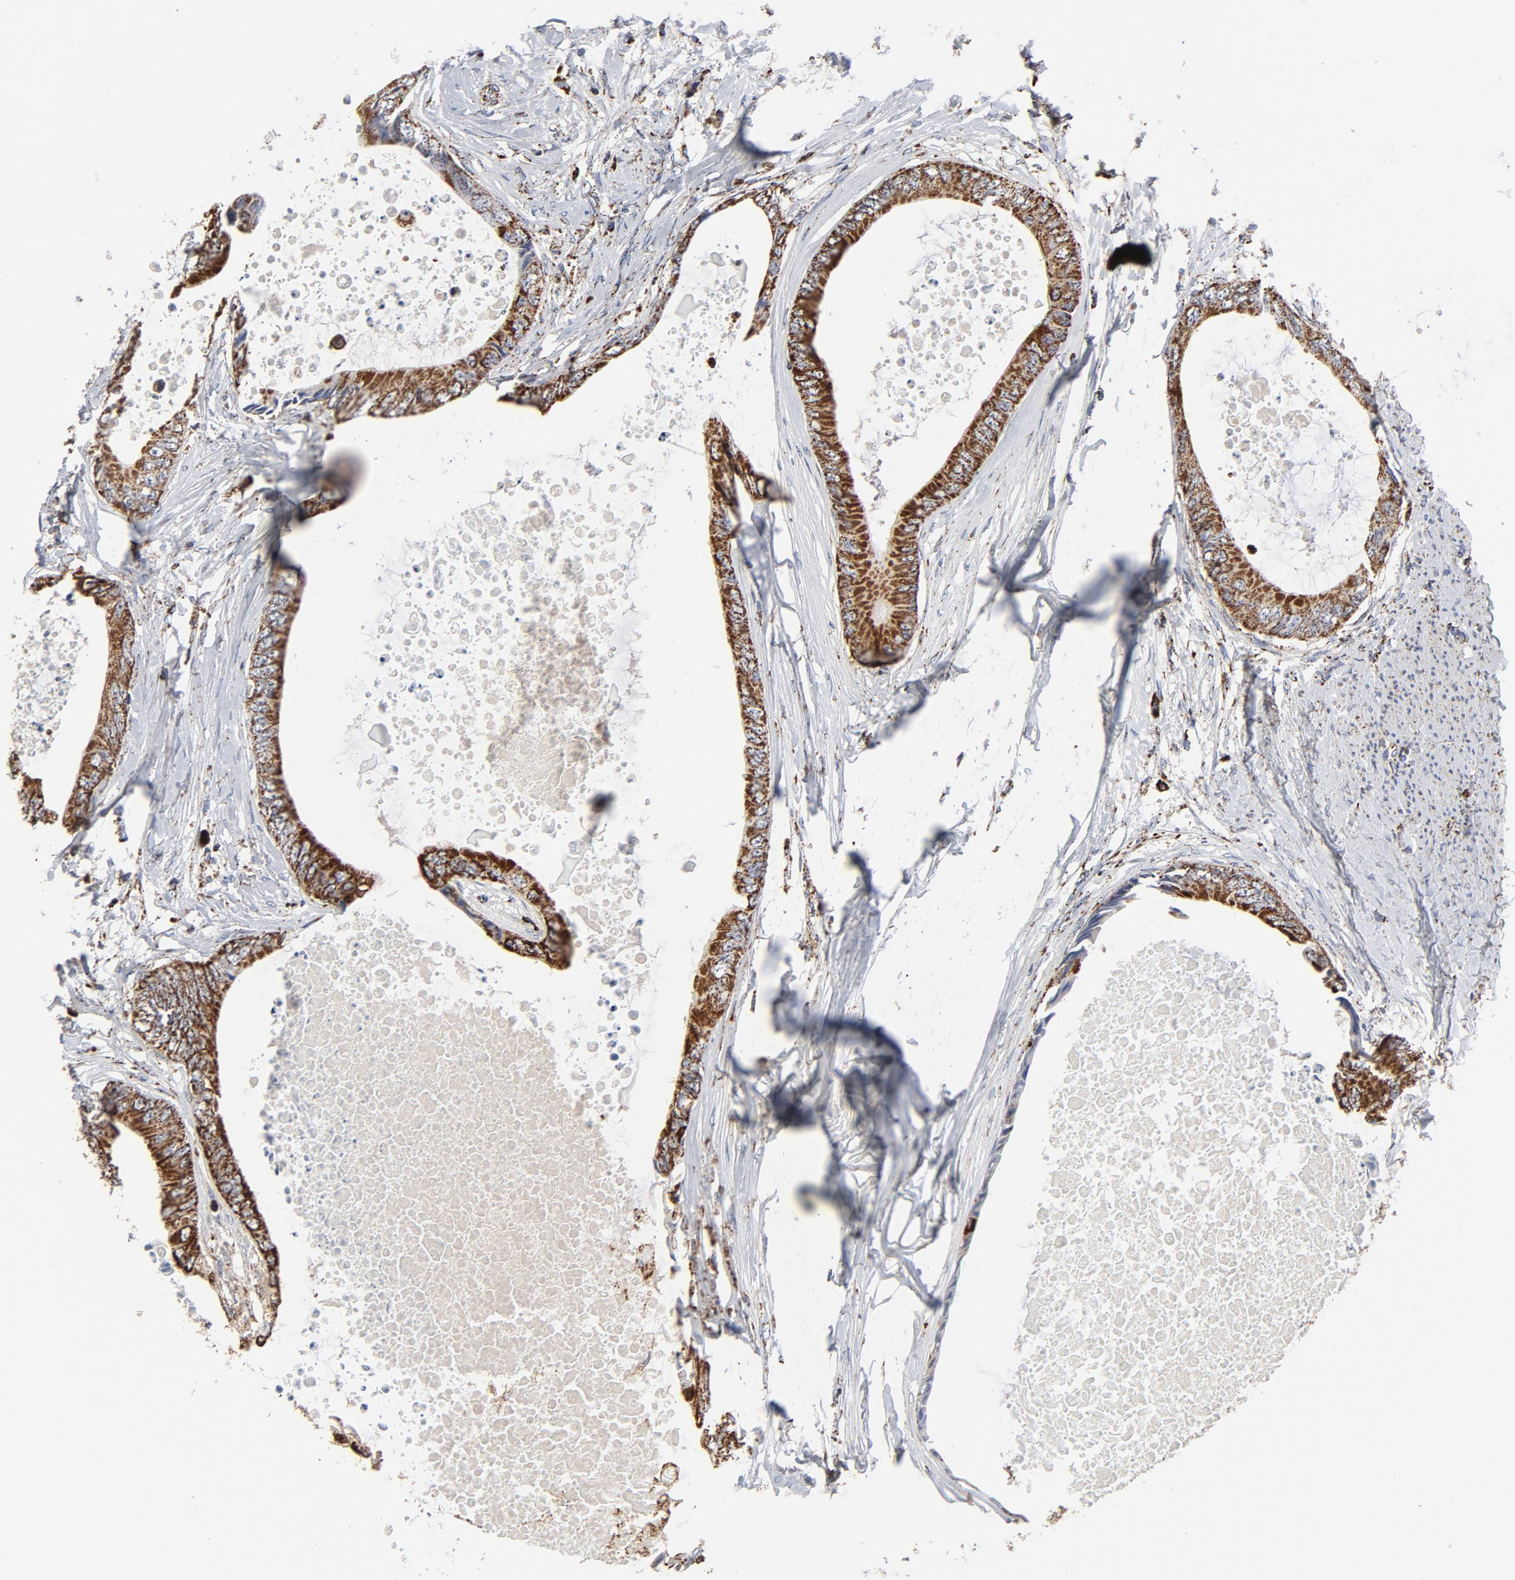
{"staining": {"intensity": "moderate", "quantity": ">75%", "location": "cytoplasmic/membranous"}, "tissue": "colorectal cancer", "cell_type": "Tumor cells", "image_type": "cancer", "snomed": [{"axis": "morphology", "description": "Normal tissue, NOS"}, {"axis": "morphology", "description": "Adenocarcinoma, NOS"}, {"axis": "topography", "description": "Rectum"}, {"axis": "topography", "description": "Peripheral nerve tissue"}], "caption": "Moderate cytoplasmic/membranous expression for a protein is present in approximately >75% of tumor cells of colorectal cancer (adenocarcinoma) using immunohistochemistry.", "gene": "NDUFV2", "patient": {"sex": "female", "age": 77}}